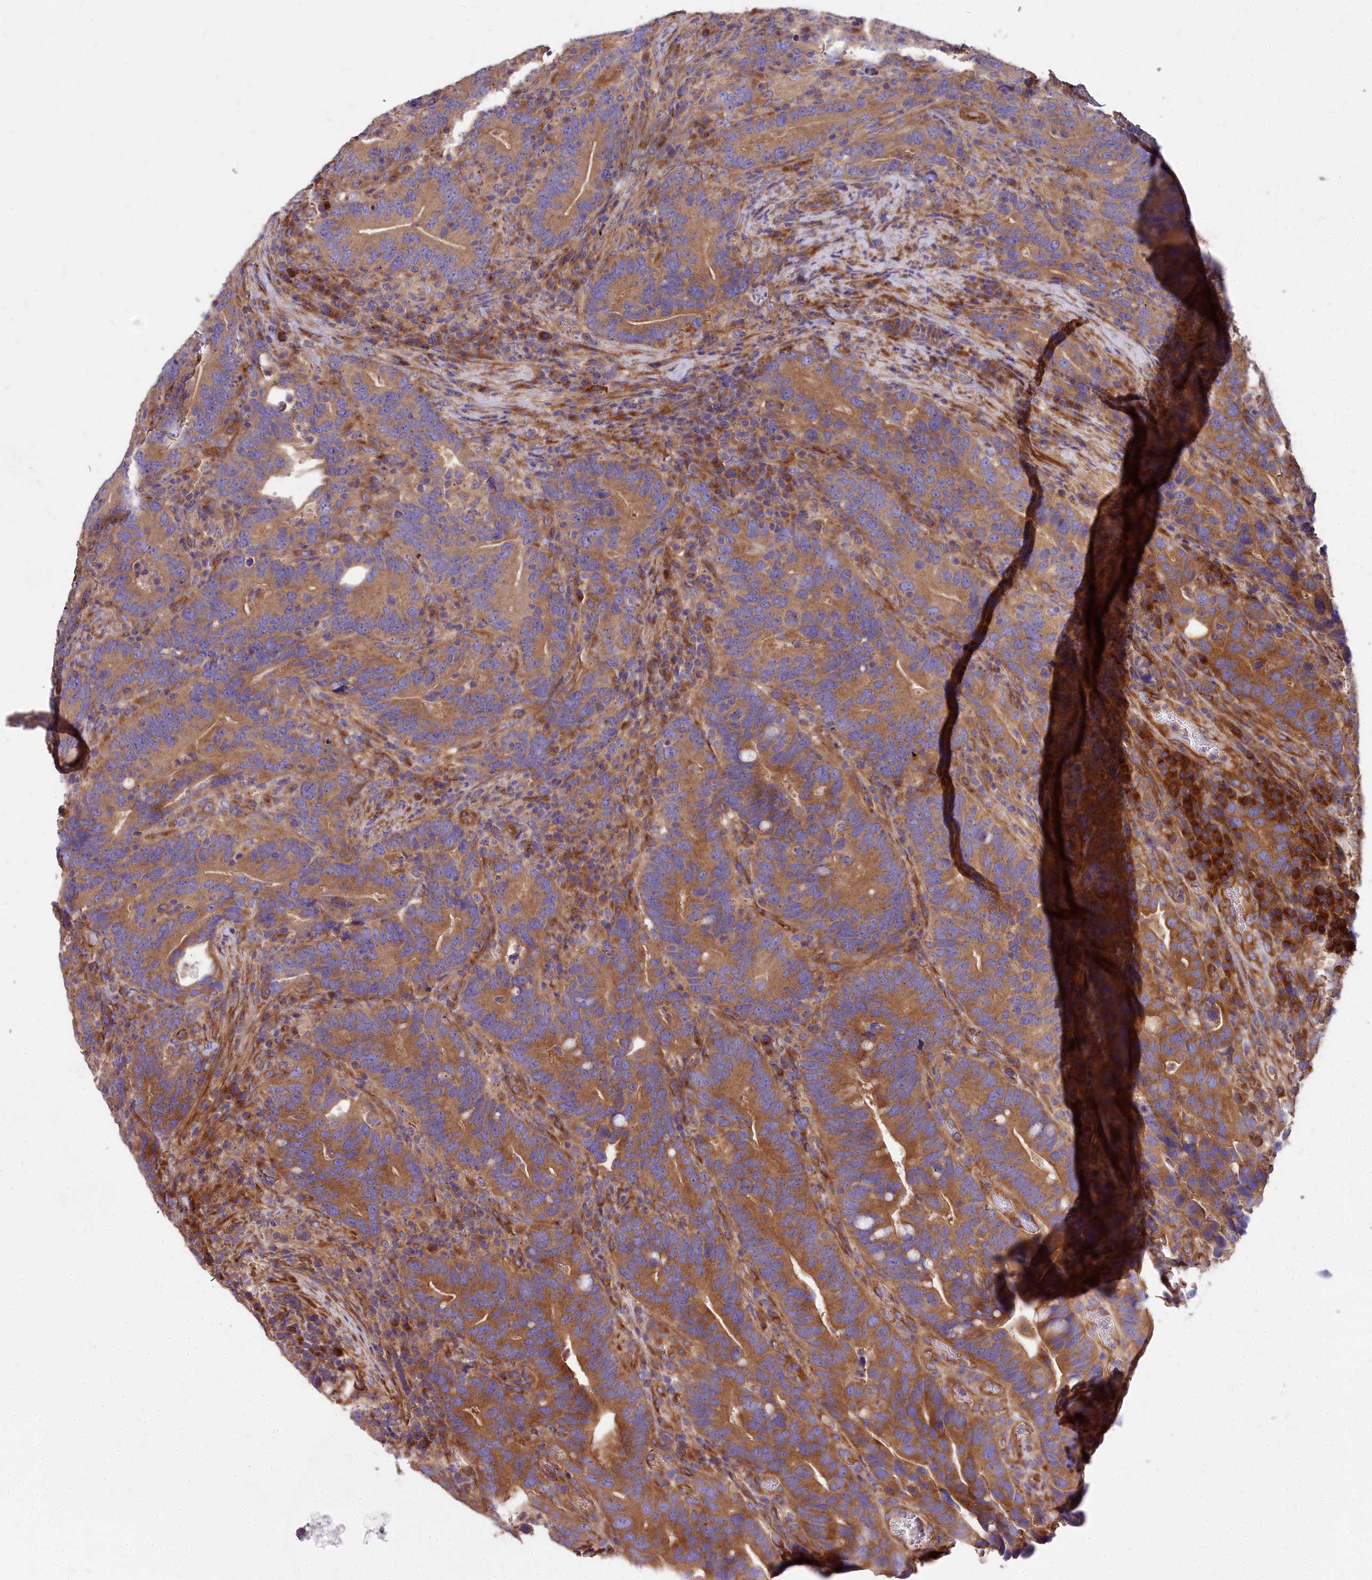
{"staining": {"intensity": "strong", "quantity": ">75%", "location": "cytoplasmic/membranous"}, "tissue": "colorectal cancer", "cell_type": "Tumor cells", "image_type": "cancer", "snomed": [{"axis": "morphology", "description": "Adenocarcinoma, NOS"}, {"axis": "topography", "description": "Colon"}], "caption": "Strong cytoplasmic/membranous positivity for a protein is appreciated in approximately >75% of tumor cells of colorectal adenocarcinoma using IHC.", "gene": "DCTN3", "patient": {"sex": "female", "age": 66}}